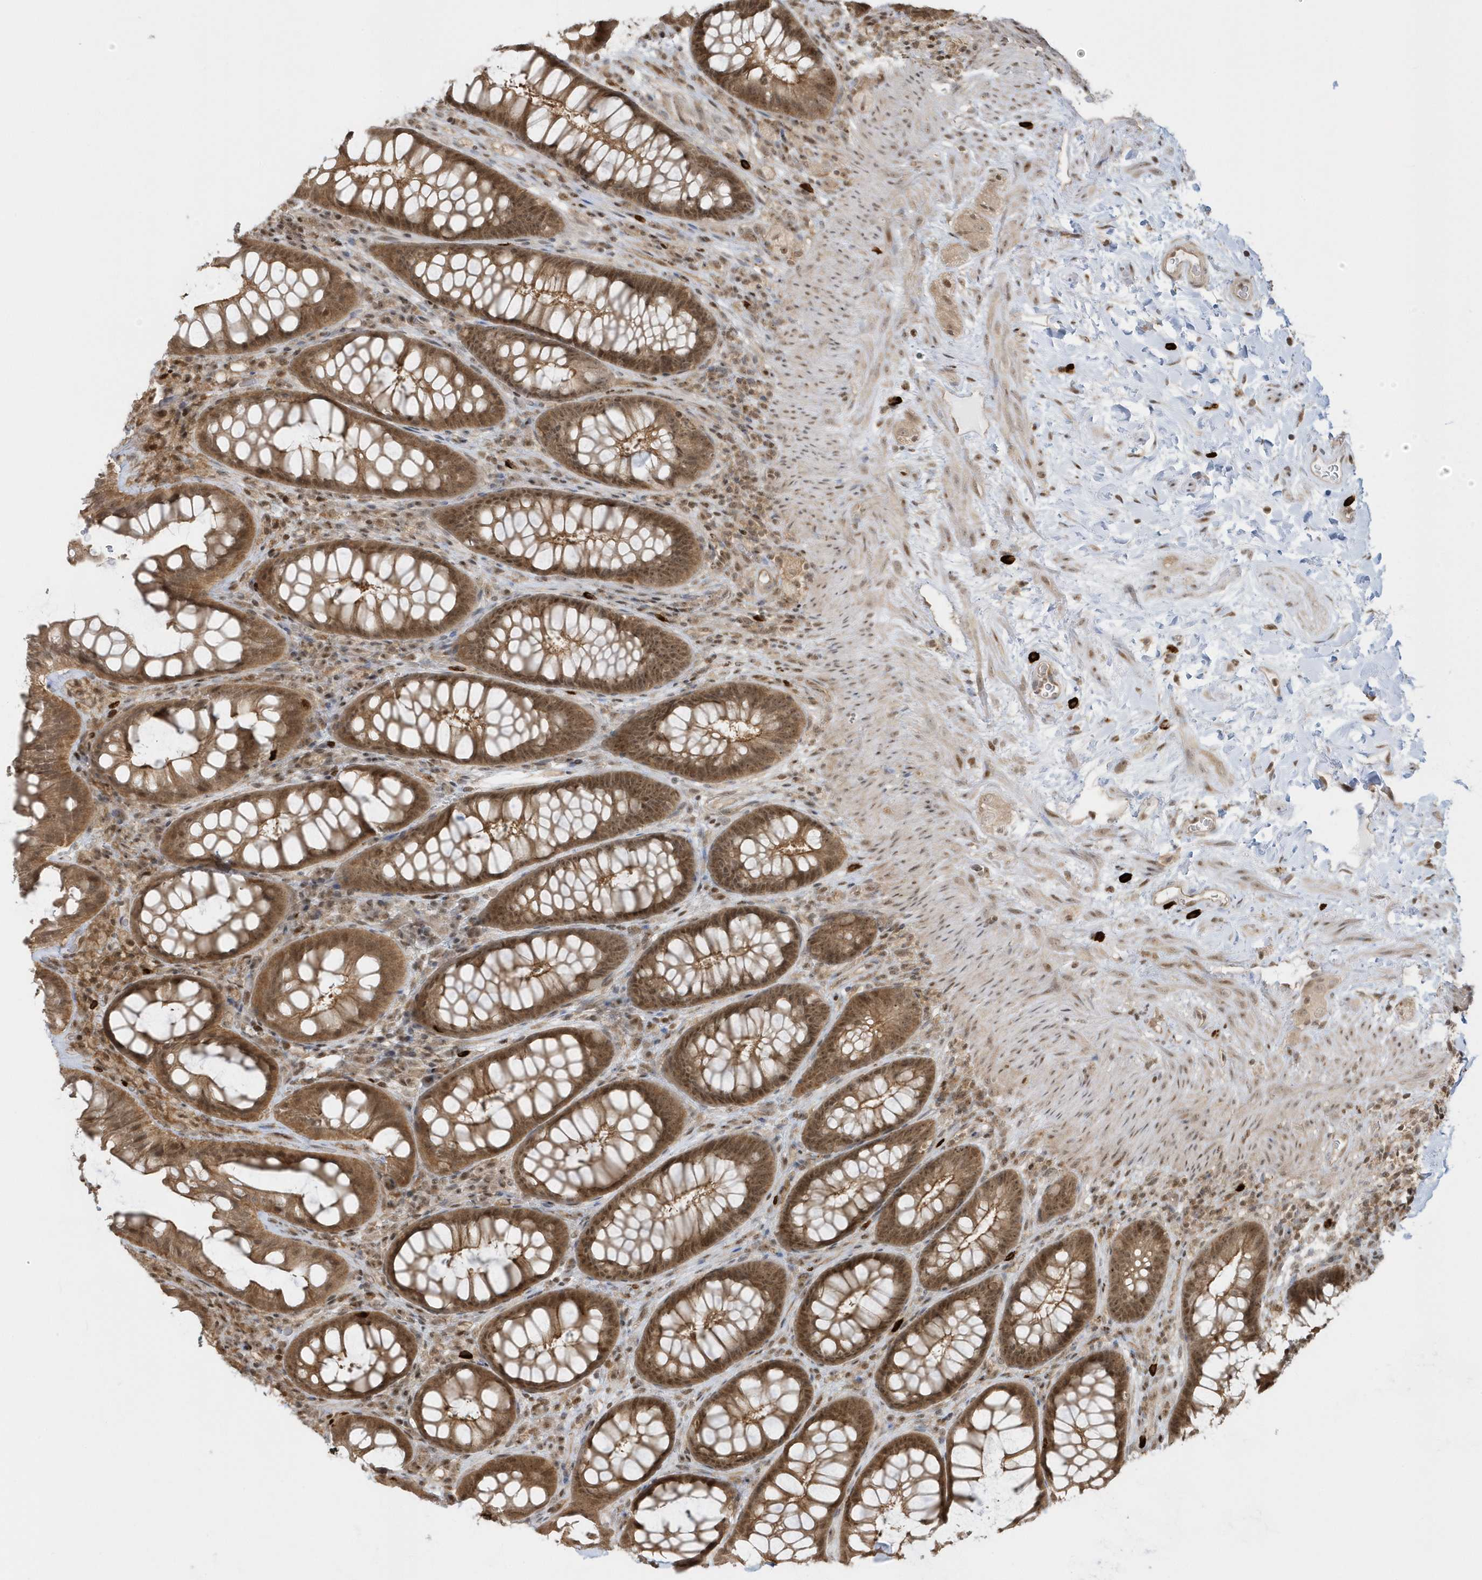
{"staining": {"intensity": "moderate", "quantity": ">75%", "location": "cytoplasmic/membranous"}, "tissue": "rectum", "cell_type": "Glandular cells", "image_type": "normal", "snomed": [{"axis": "morphology", "description": "Normal tissue, NOS"}, {"axis": "topography", "description": "Rectum"}], "caption": "Rectum stained with a brown dye reveals moderate cytoplasmic/membranous positive positivity in approximately >75% of glandular cells.", "gene": "PPP1R7", "patient": {"sex": "female", "age": 46}}